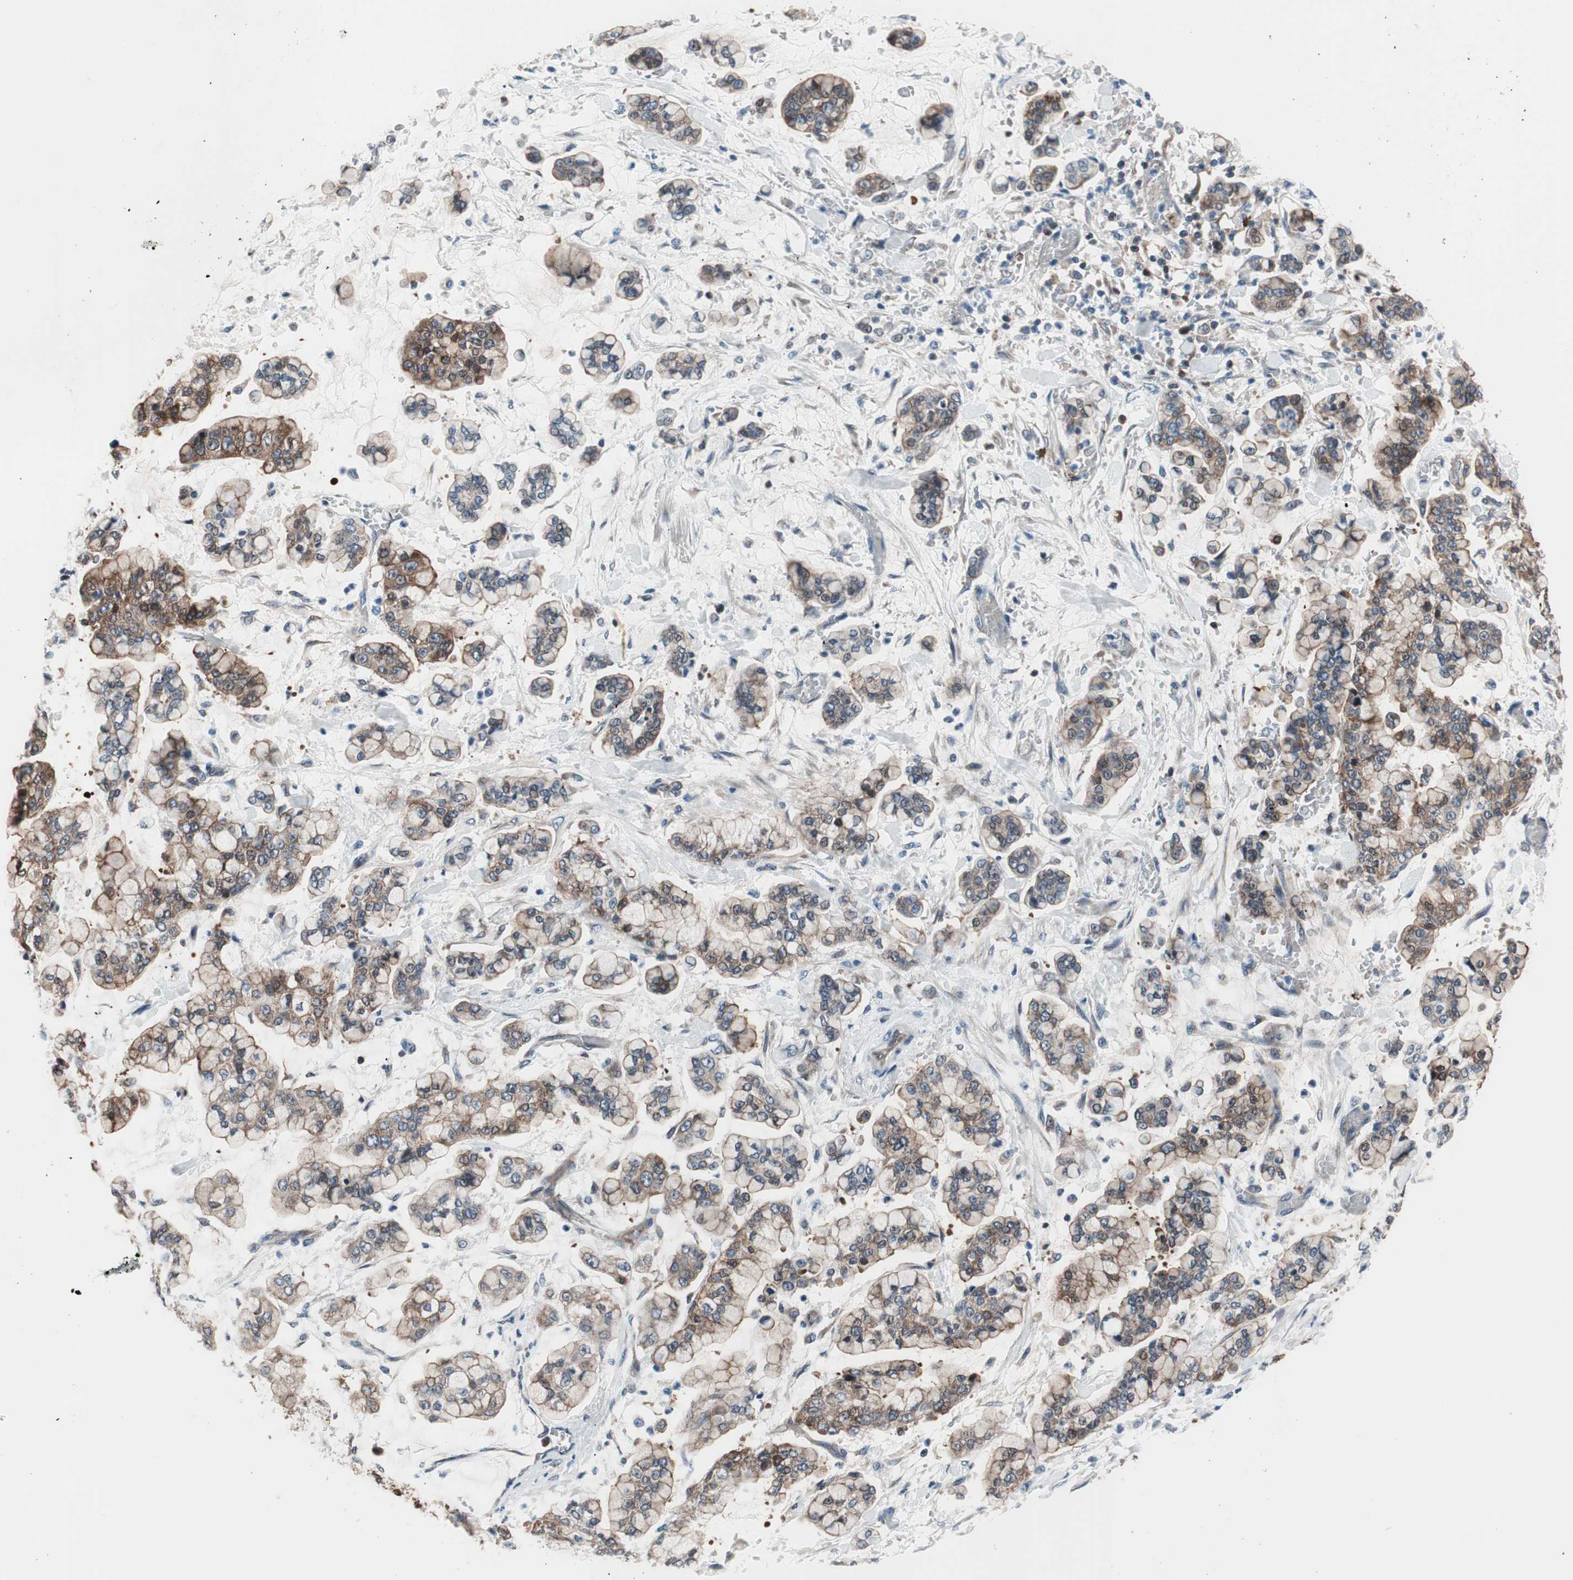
{"staining": {"intensity": "moderate", "quantity": "25%-75%", "location": "cytoplasmic/membranous"}, "tissue": "stomach cancer", "cell_type": "Tumor cells", "image_type": "cancer", "snomed": [{"axis": "morphology", "description": "Normal tissue, NOS"}, {"axis": "morphology", "description": "Adenocarcinoma, NOS"}, {"axis": "topography", "description": "Stomach, upper"}, {"axis": "topography", "description": "Stomach"}], "caption": "This micrograph shows stomach cancer (adenocarcinoma) stained with immunohistochemistry to label a protein in brown. The cytoplasmic/membranous of tumor cells show moderate positivity for the protein. Nuclei are counter-stained blue.", "gene": "PRDX2", "patient": {"sex": "male", "age": 76}}